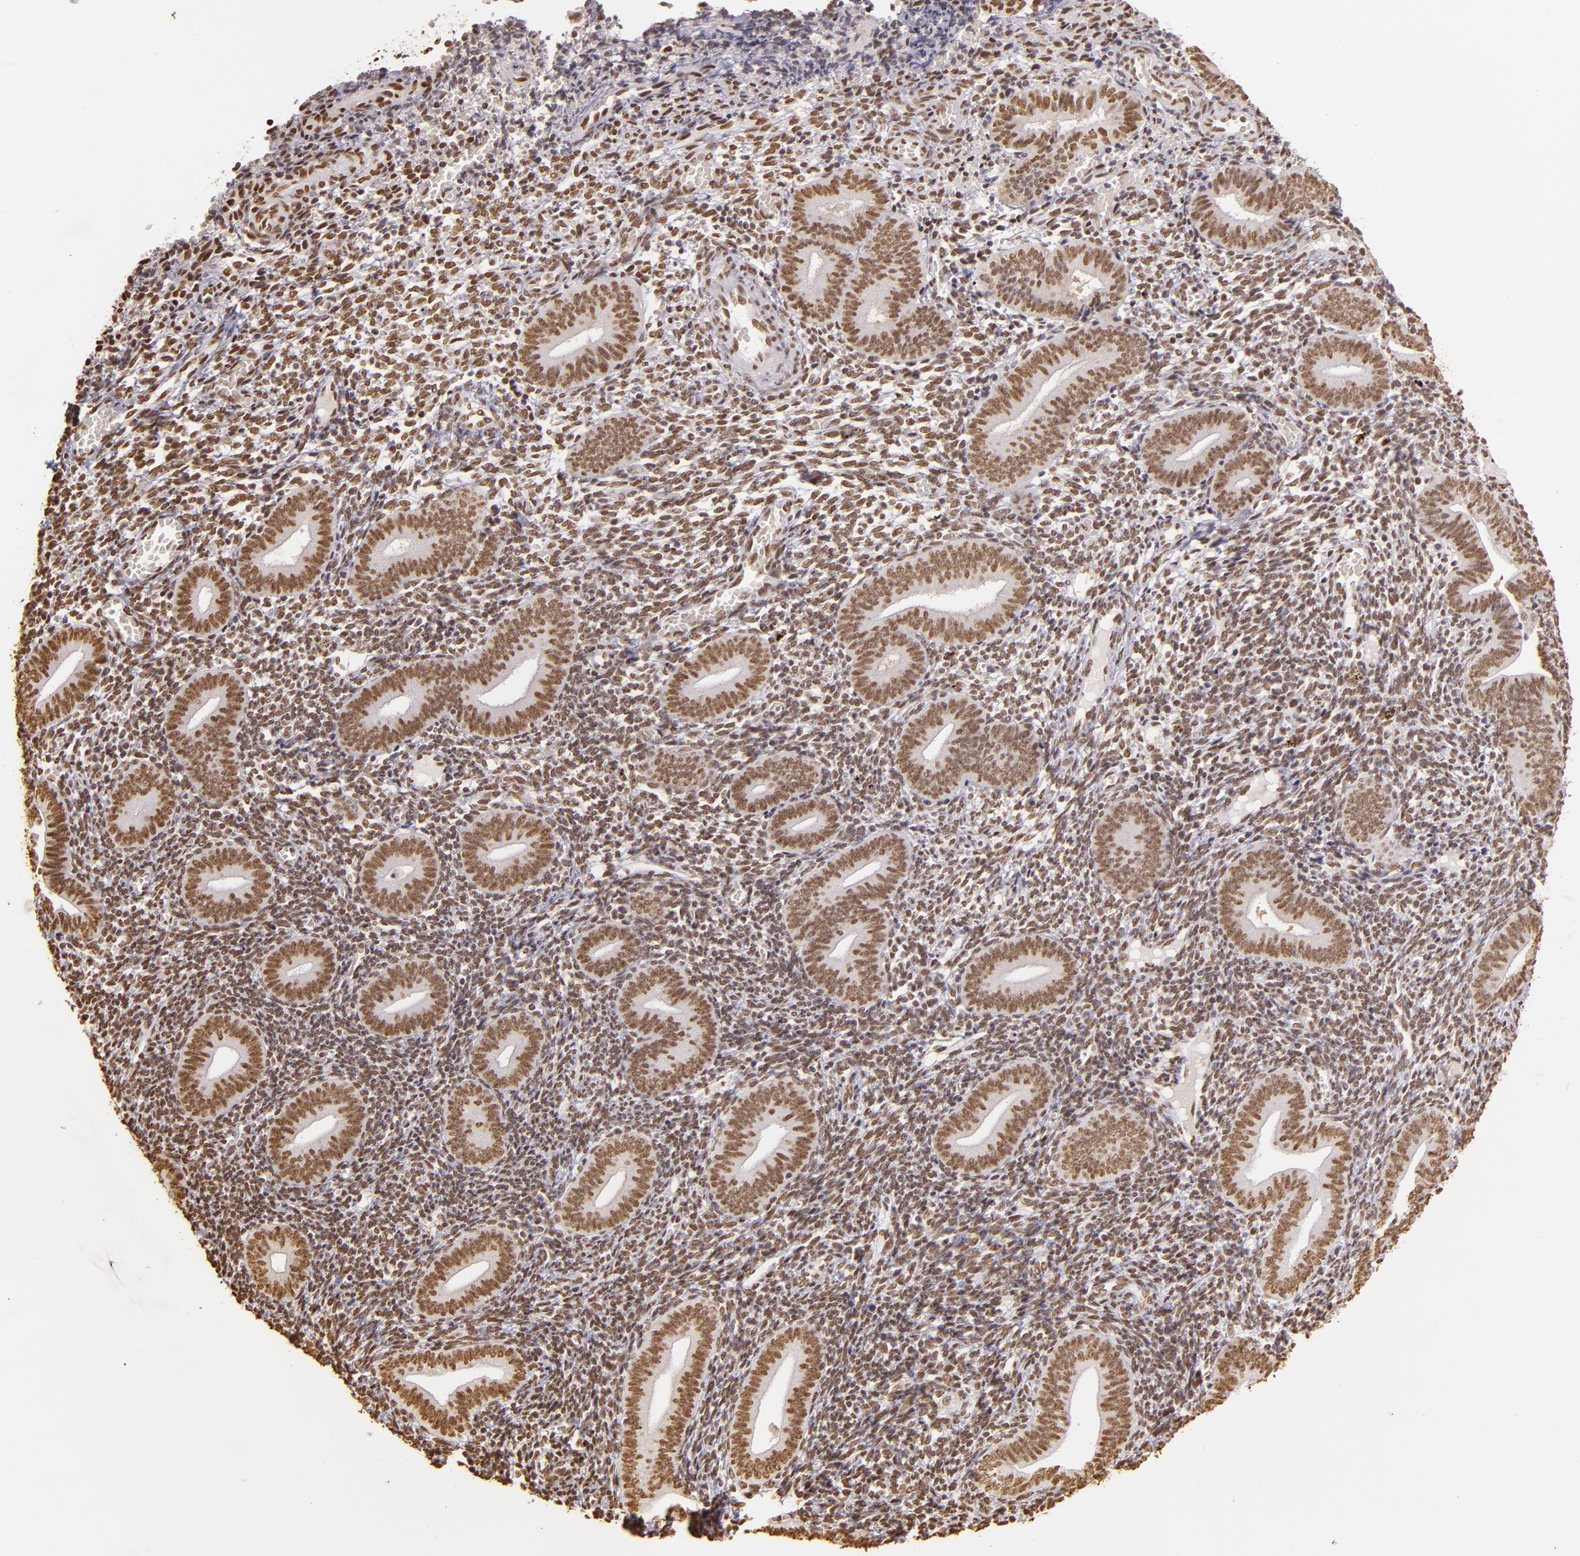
{"staining": {"intensity": "moderate", "quantity": ">75%", "location": "nuclear"}, "tissue": "endometrium", "cell_type": "Cells in endometrial stroma", "image_type": "normal", "snomed": [{"axis": "morphology", "description": "Normal tissue, NOS"}, {"axis": "topography", "description": "Uterus"}, {"axis": "topography", "description": "Endometrium"}], "caption": "Cells in endometrial stroma show moderate nuclear expression in about >75% of cells in normal endometrium.", "gene": "PAPOLA", "patient": {"sex": "female", "age": 33}}